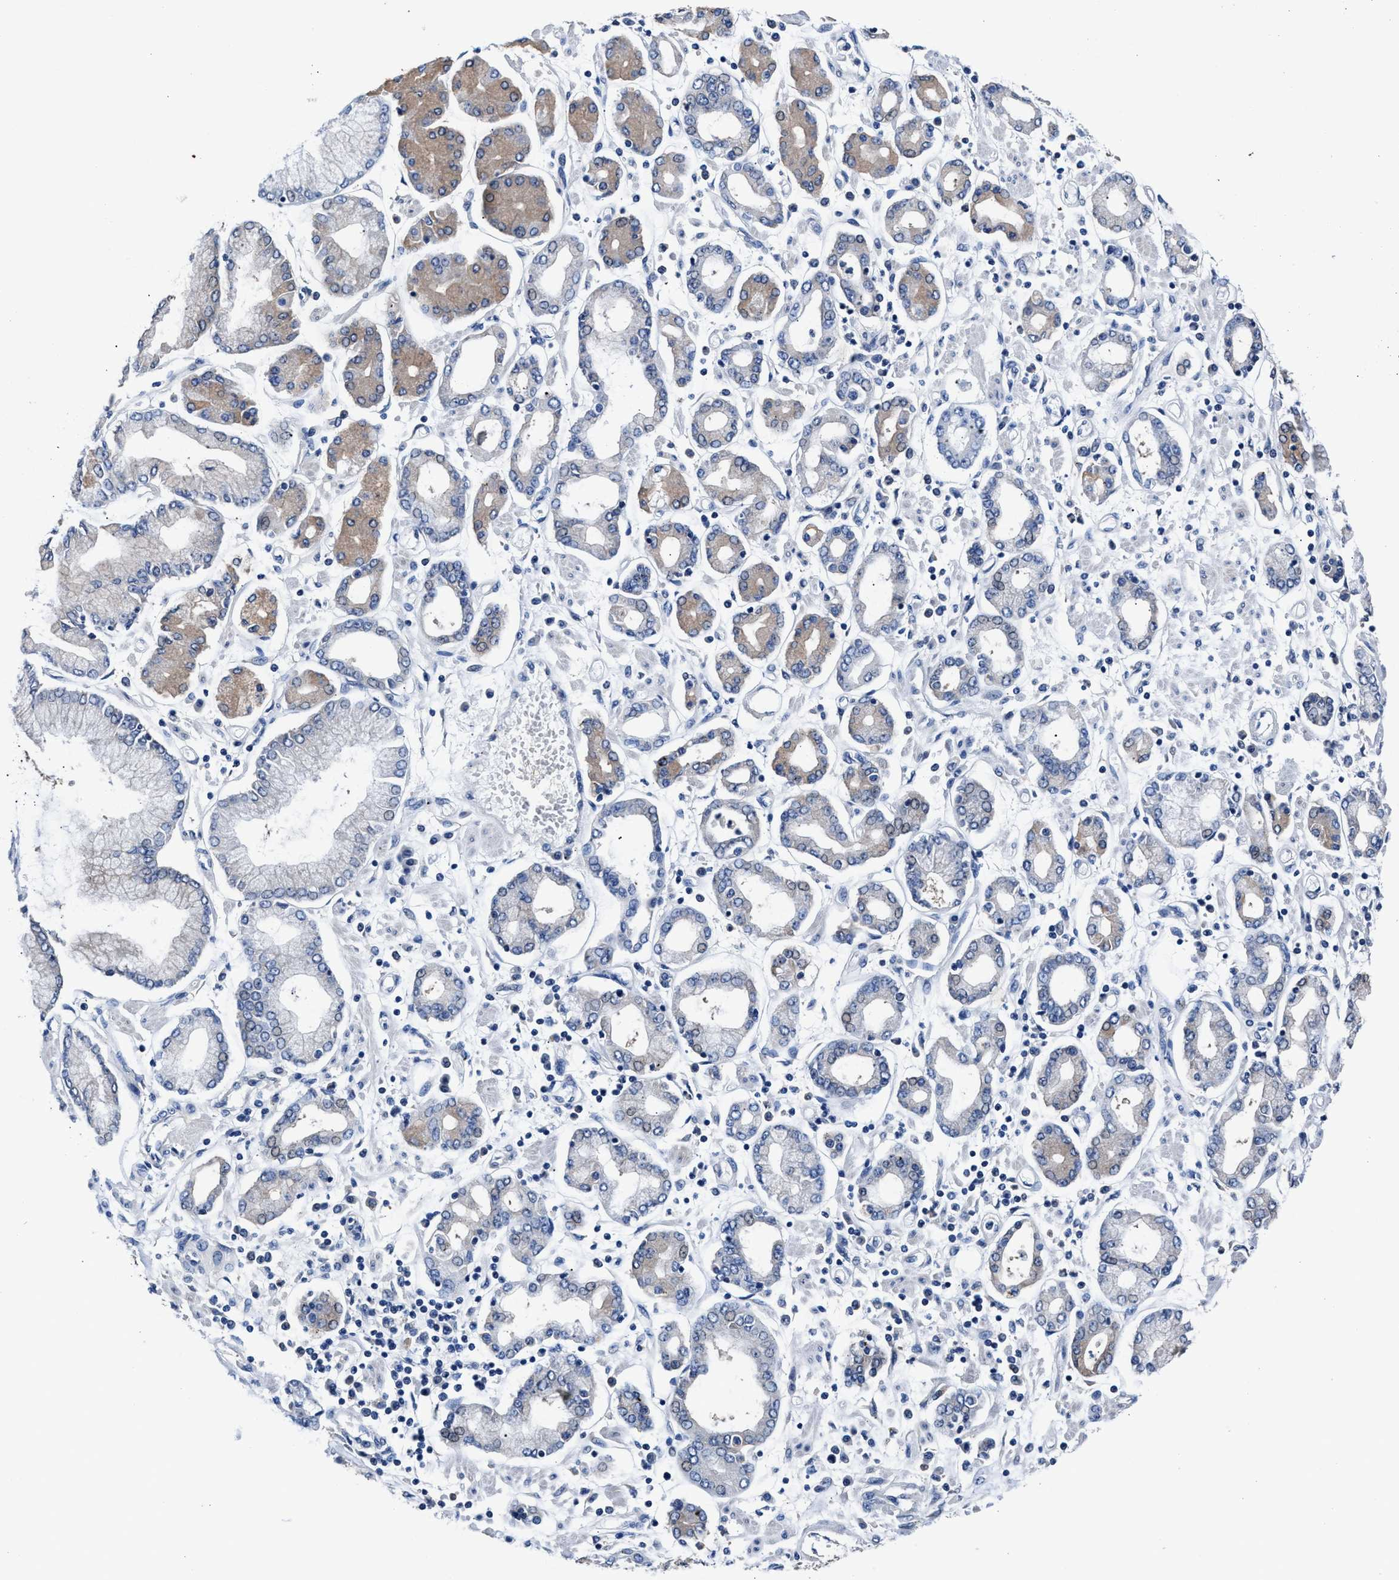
{"staining": {"intensity": "negative", "quantity": "none", "location": "none"}, "tissue": "stomach cancer", "cell_type": "Tumor cells", "image_type": "cancer", "snomed": [{"axis": "morphology", "description": "Adenocarcinoma, NOS"}, {"axis": "topography", "description": "Stomach"}], "caption": "This photomicrograph is of stomach cancer stained with immunohistochemistry to label a protein in brown with the nuclei are counter-stained blue. There is no expression in tumor cells. (Stains: DAB (3,3'-diaminobenzidine) immunohistochemistry with hematoxylin counter stain, Microscopy: brightfield microscopy at high magnification).", "gene": "GSTM1", "patient": {"sex": "male", "age": 76}}